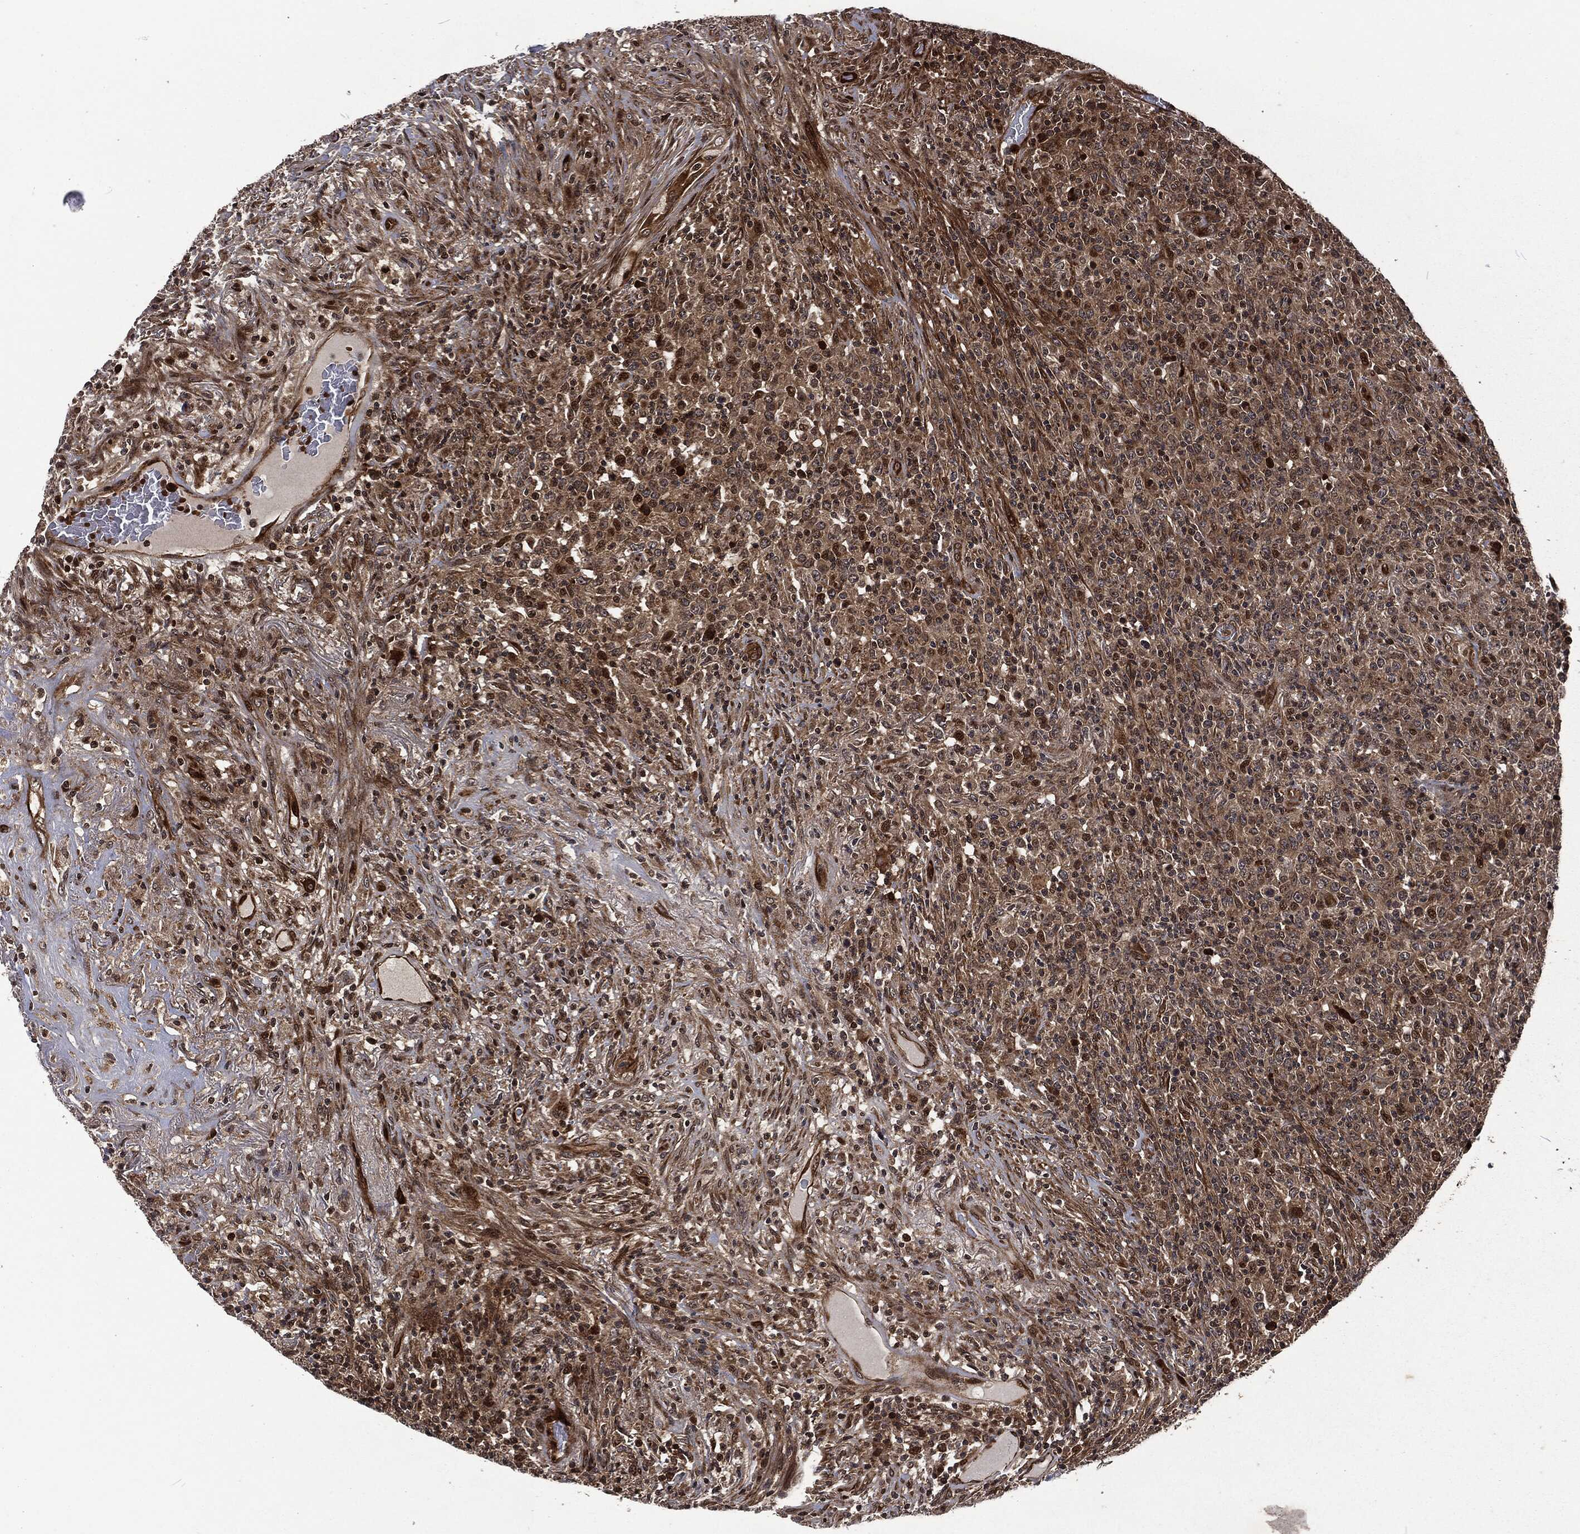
{"staining": {"intensity": "moderate", "quantity": "25%-75%", "location": "cytoplasmic/membranous"}, "tissue": "lymphoma", "cell_type": "Tumor cells", "image_type": "cancer", "snomed": [{"axis": "morphology", "description": "Malignant lymphoma, non-Hodgkin's type, High grade"}, {"axis": "topography", "description": "Lung"}], "caption": "A high-resolution photomicrograph shows immunohistochemistry (IHC) staining of lymphoma, which exhibits moderate cytoplasmic/membranous expression in about 25%-75% of tumor cells.", "gene": "CMPK2", "patient": {"sex": "male", "age": 79}}